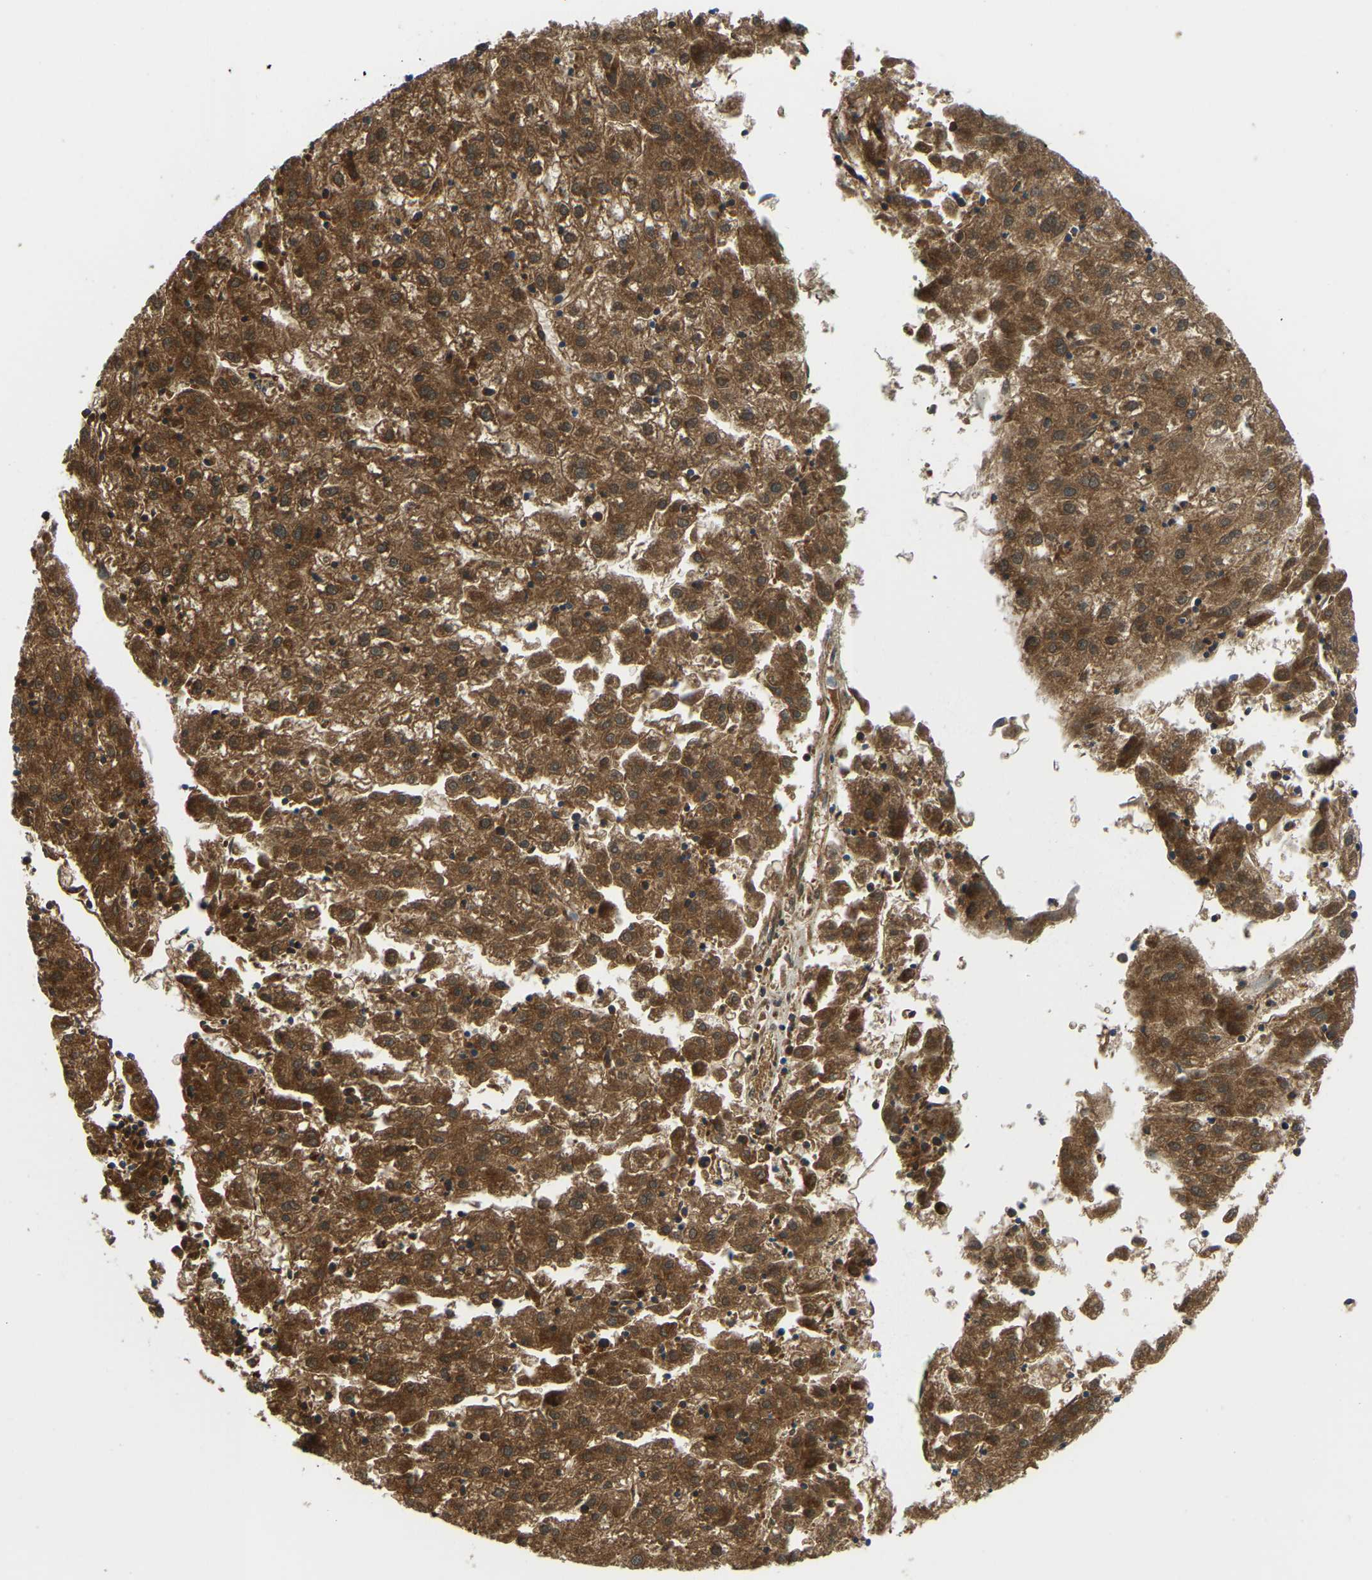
{"staining": {"intensity": "strong", "quantity": ">75%", "location": "cytoplasmic/membranous"}, "tissue": "liver cancer", "cell_type": "Tumor cells", "image_type": "cancer", "snomed": [{"axis": "morphology", "description": "Carcinoma, Hepatocellular, NOS"}, {"axis": "topography", "description": "Liver"}], "caption": "Approximately >75% of tumor cells in liver cancer display strong cytoplasmic/membranous protein positivity as visualized by brown immunohistochemical staining.", "gene": "GDA", "patient": {"sex": "male", "age": 72}}